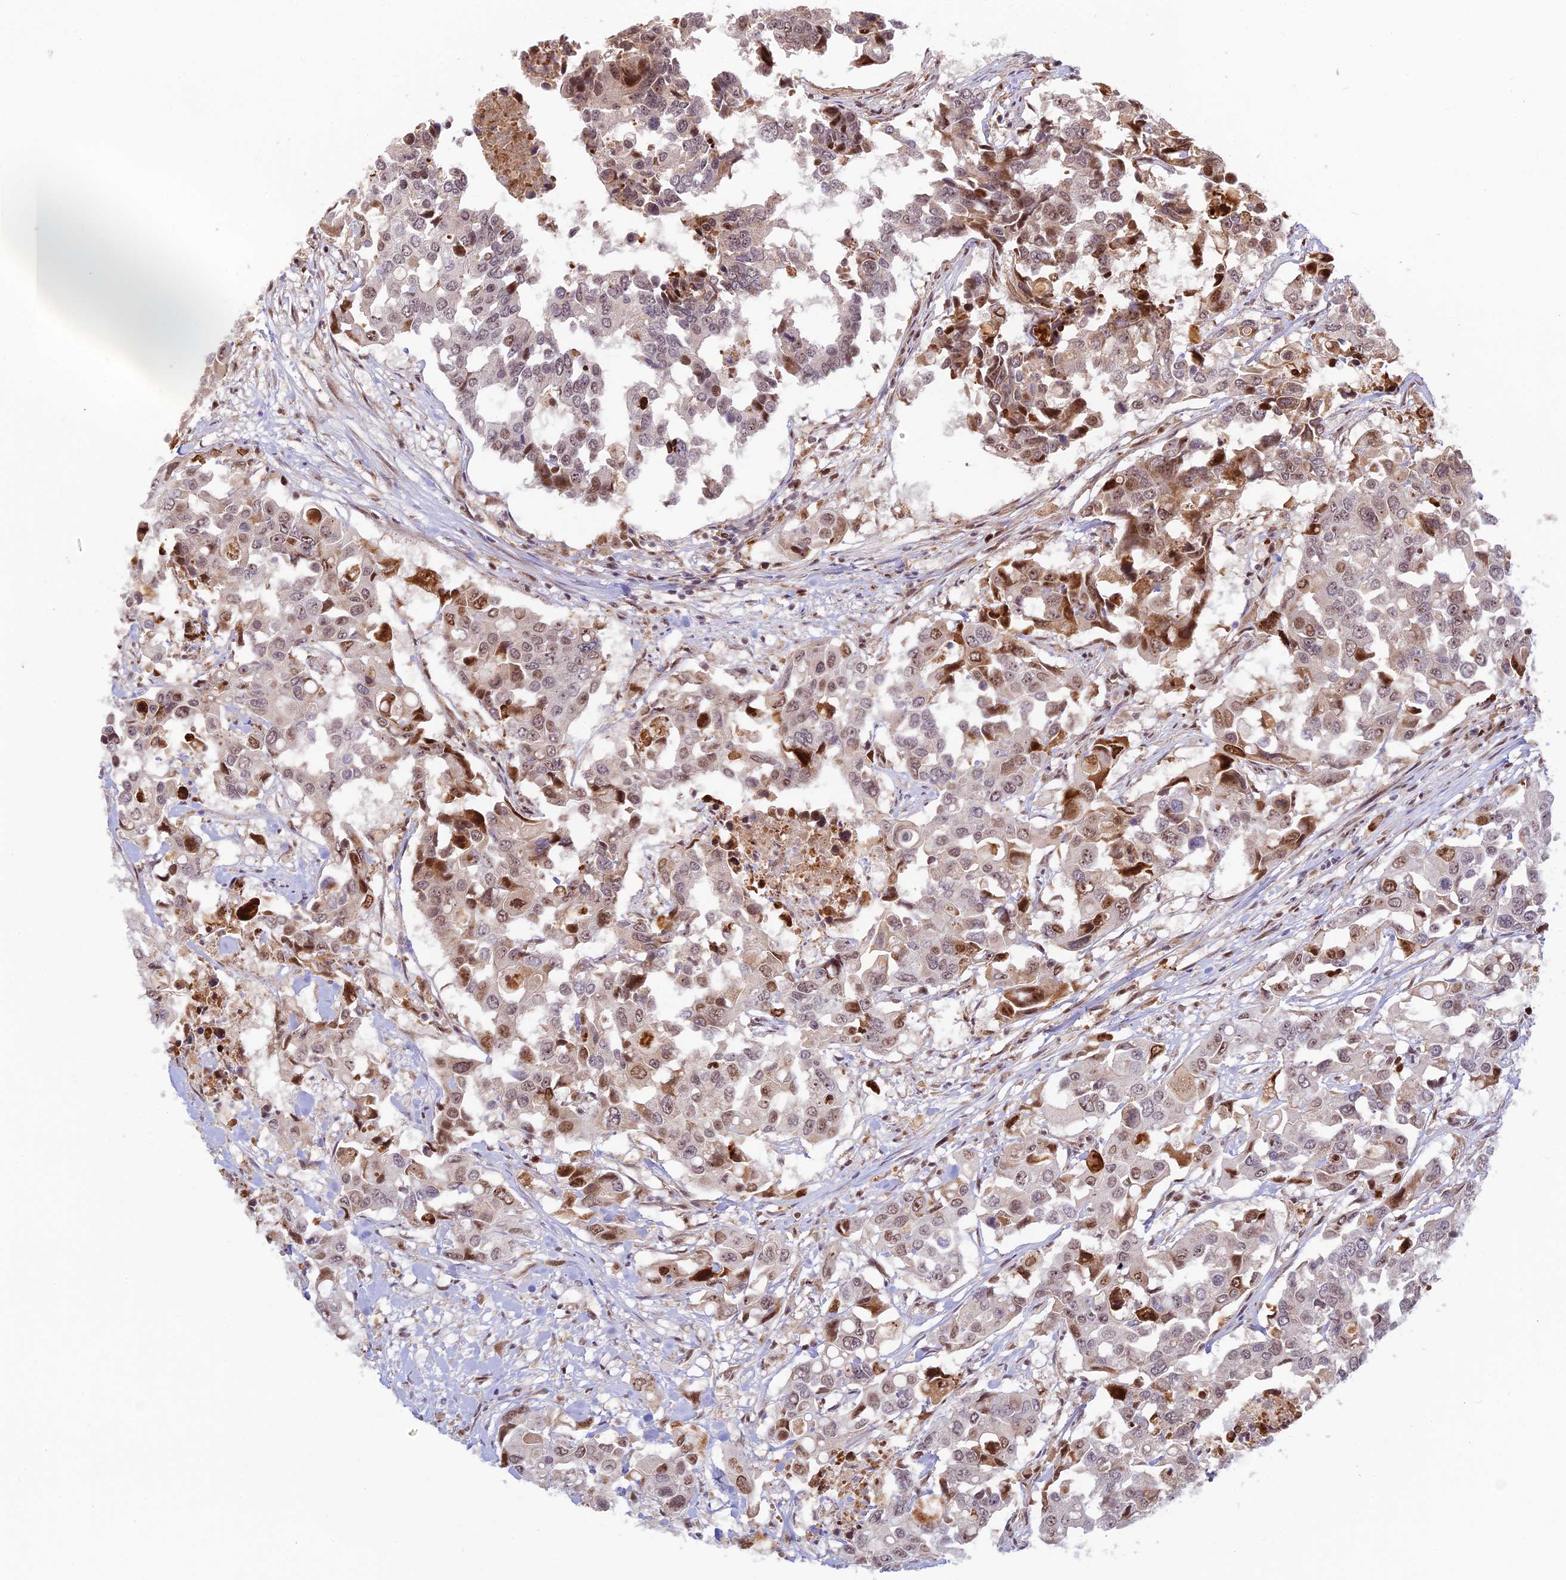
{"staining": {"intensity": "moderate", "quantity": "25%-75%", "location": "cytoplasmic/membranous,nuclear"}, "tissue": "colorectal cancer", "cell_type": "Tumor cells", "image_type": "cancer", "snomed": [{"axis": "morphology", "description": "Adenocarcinoma, NOS"}, {"axis": "topography", "description": "Colon"}], "caption": "The immunohistochemical stain shows moderate cytoplasmic/membranous and nuclear expression in tumor cells of adenocarcinoma (colorectal) tissue.", "gene": "UFSP2", "patient": {"sex": "male", "age": 77}}